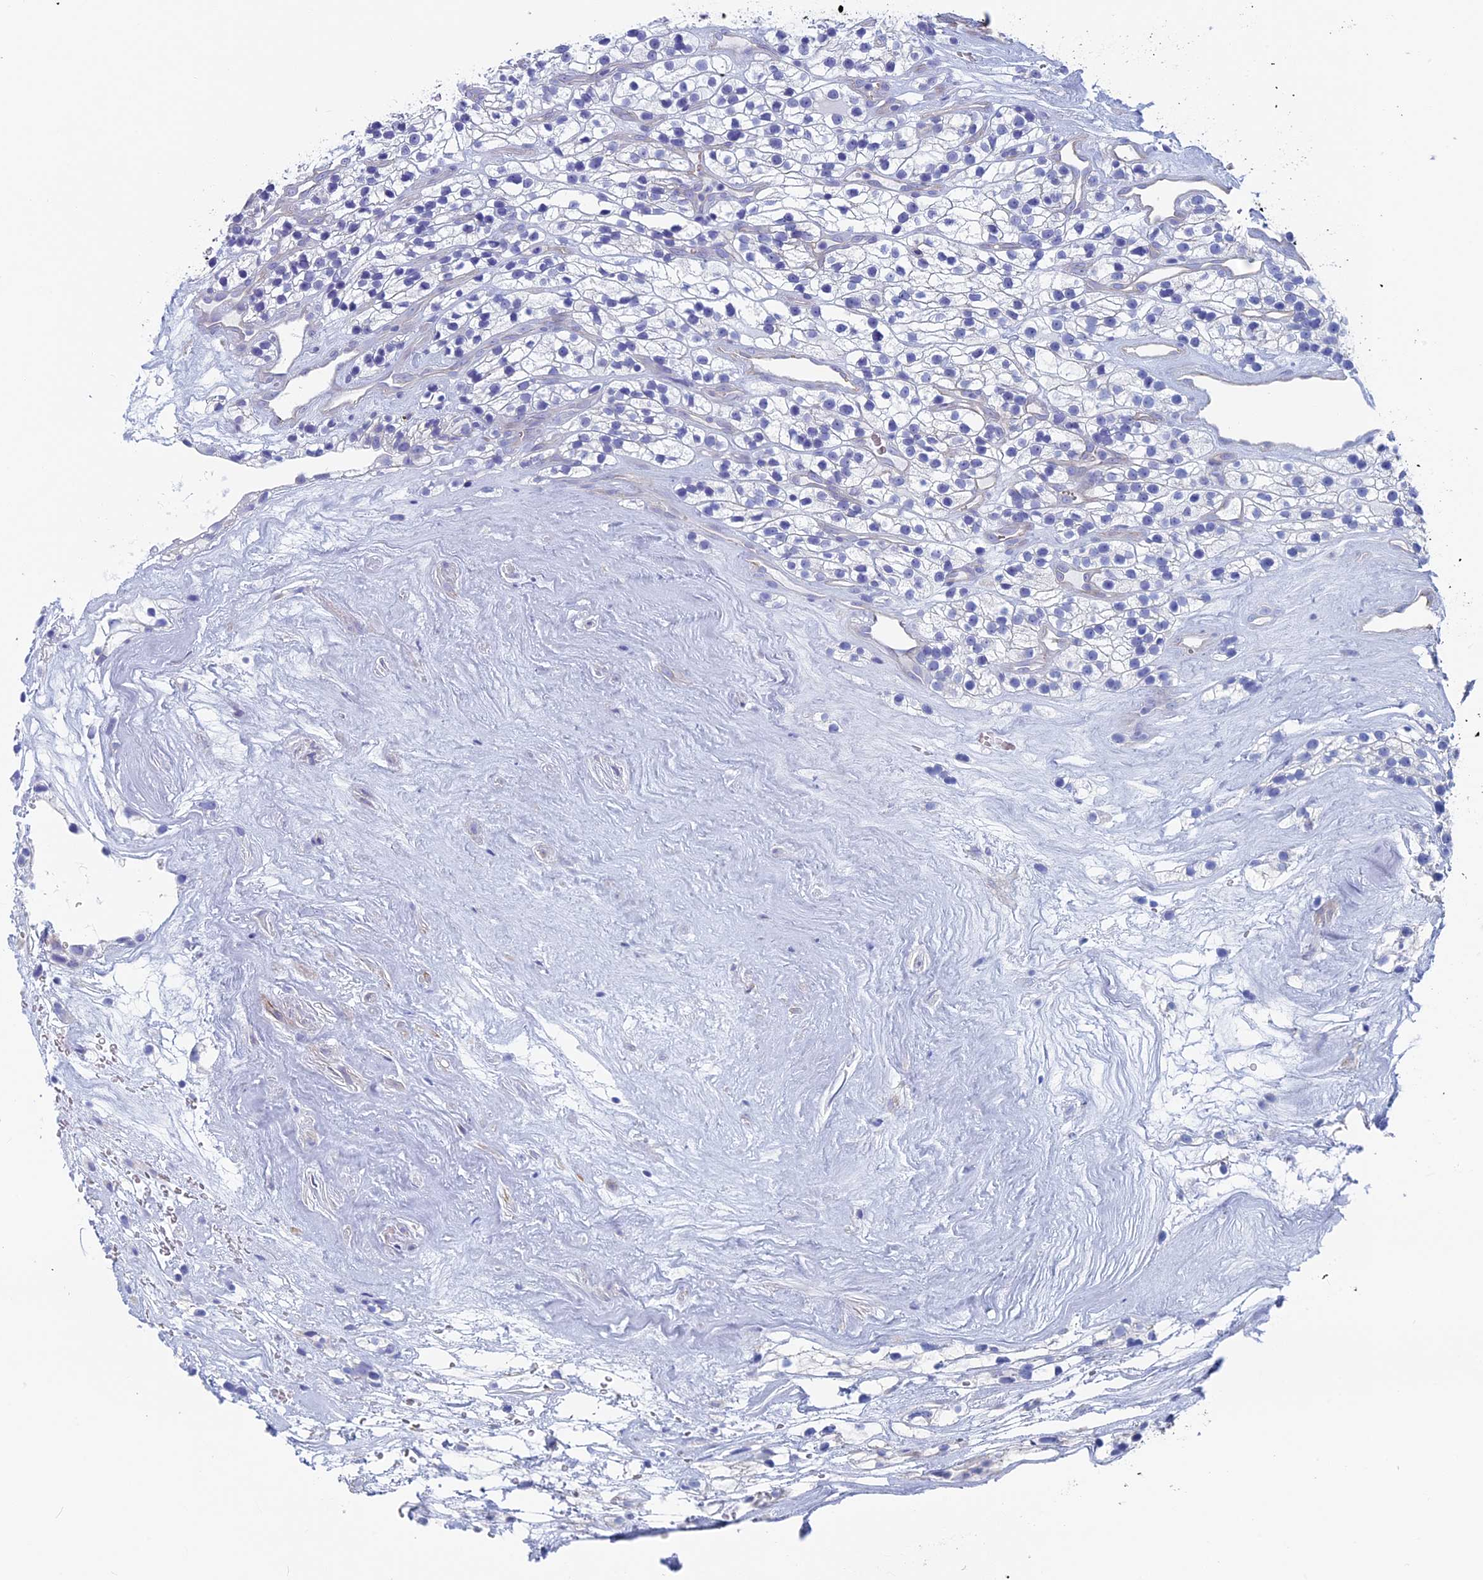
{"staining": {"intensity": "negative", "quantity": "none", "location": "none"}, "tissue": "renal cancer", "cell_type": "Tumor cells", "image_type": "cancer", "snomed": [{"axis": "morphology", "description": "Adenocarcinoma, NOS"}, {"axis": "topography", "description": "Kidney"}], "caption": "Human renal cancer stained for a protein using IHC demonstrates no positivity in tumor cells.", "gene": "MAGEB6", "patient": {"sex": "female", "age": 57}}